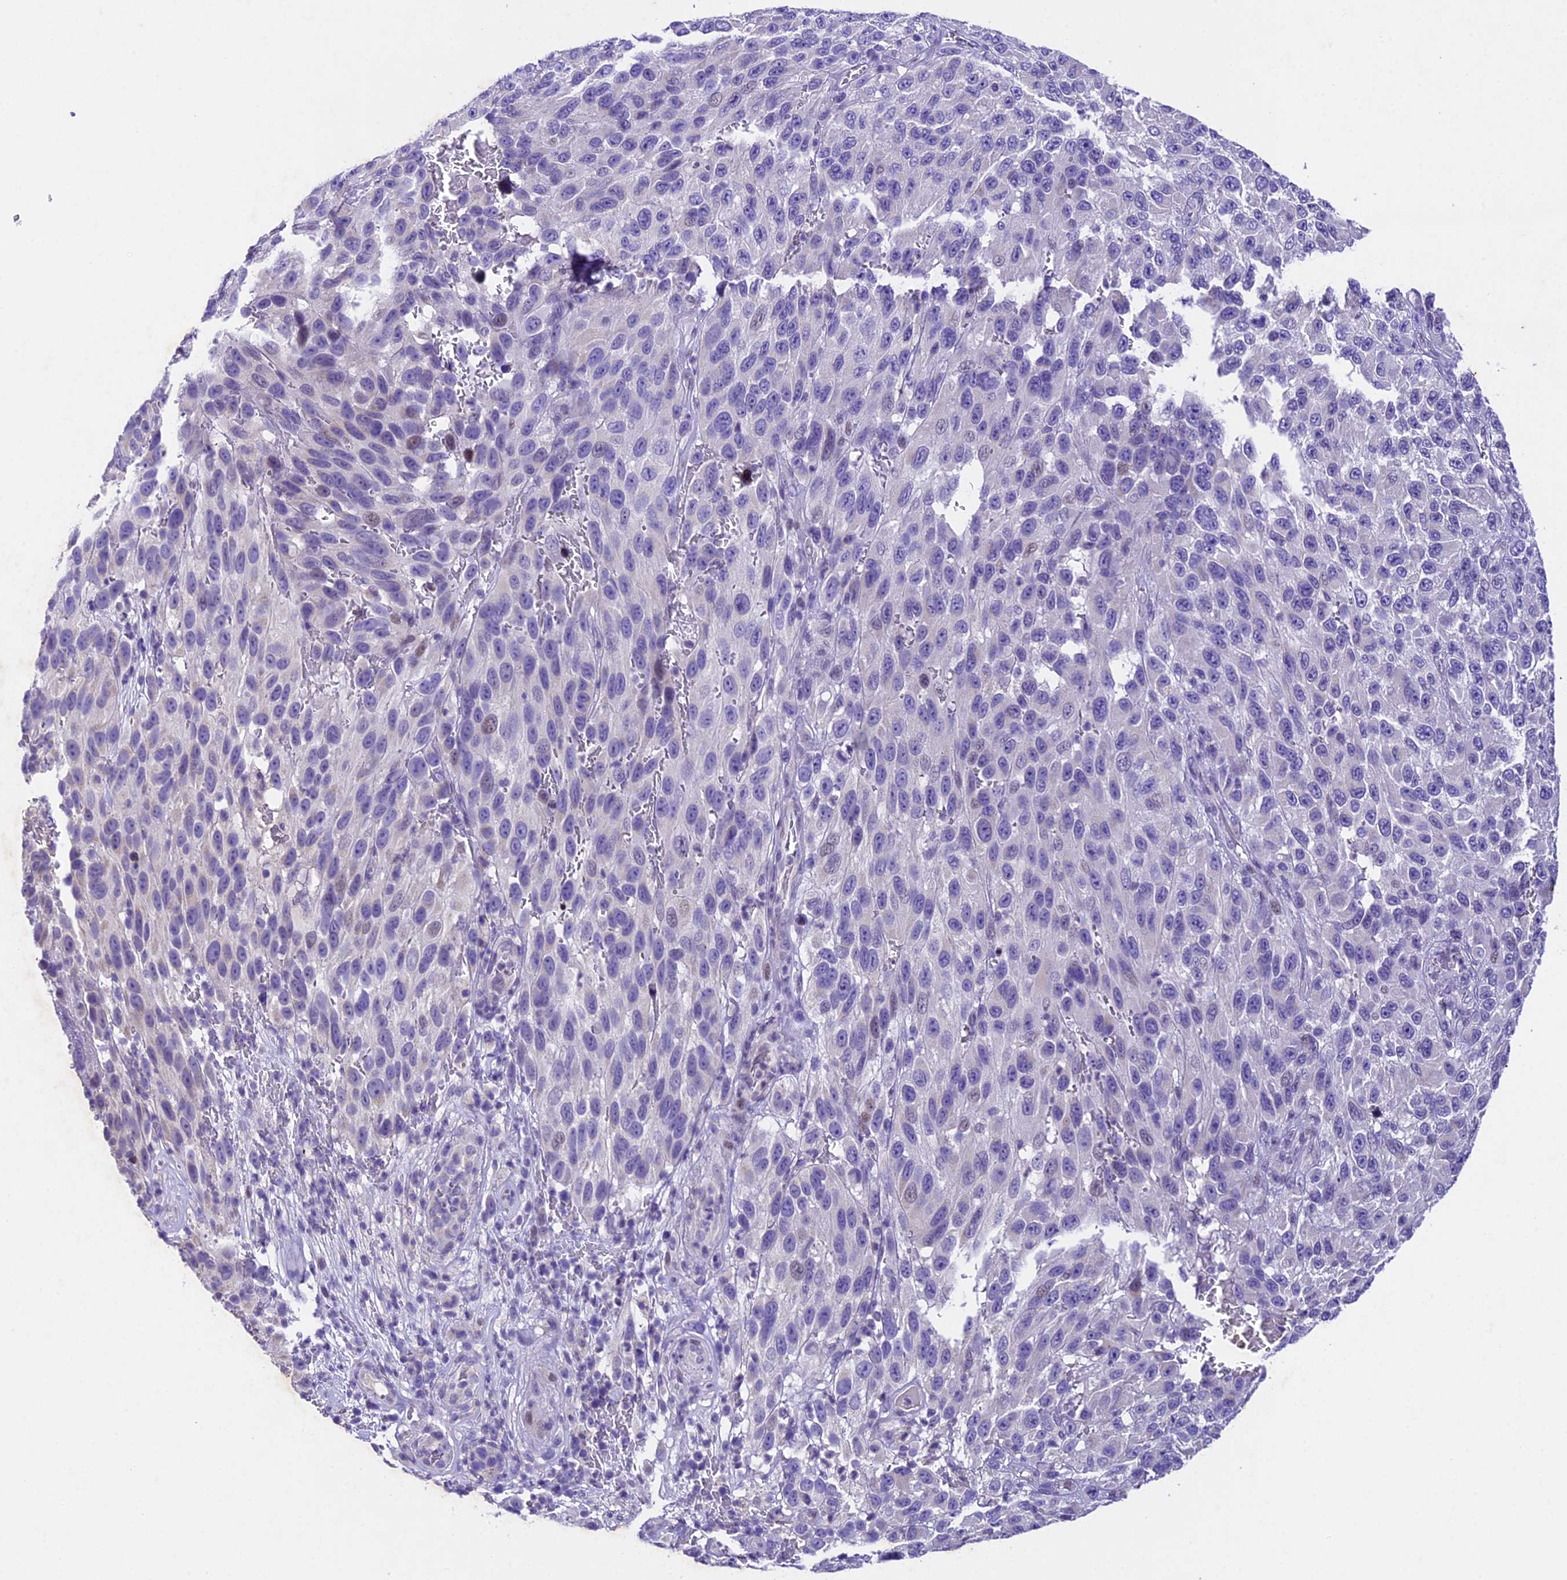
{"staining": {"intensity": "negative", "quantity": "none", "location": "none"}, "tissue": "melanoma", "cell_type": "Tumor cells", "image_type": "cancer", "snomed": [{"axis": "morphology", "description": "Malignant melanoma, NOS"}, {"axis": "topography", "description": "Skin"}], "caption": "This is an immunohistochemistry (IHC) photomicrograph of malignant melanoma. There is no staining in tumor cells.", "gene": "IFT140", "patient": {"sex": "female", "age": 96}}